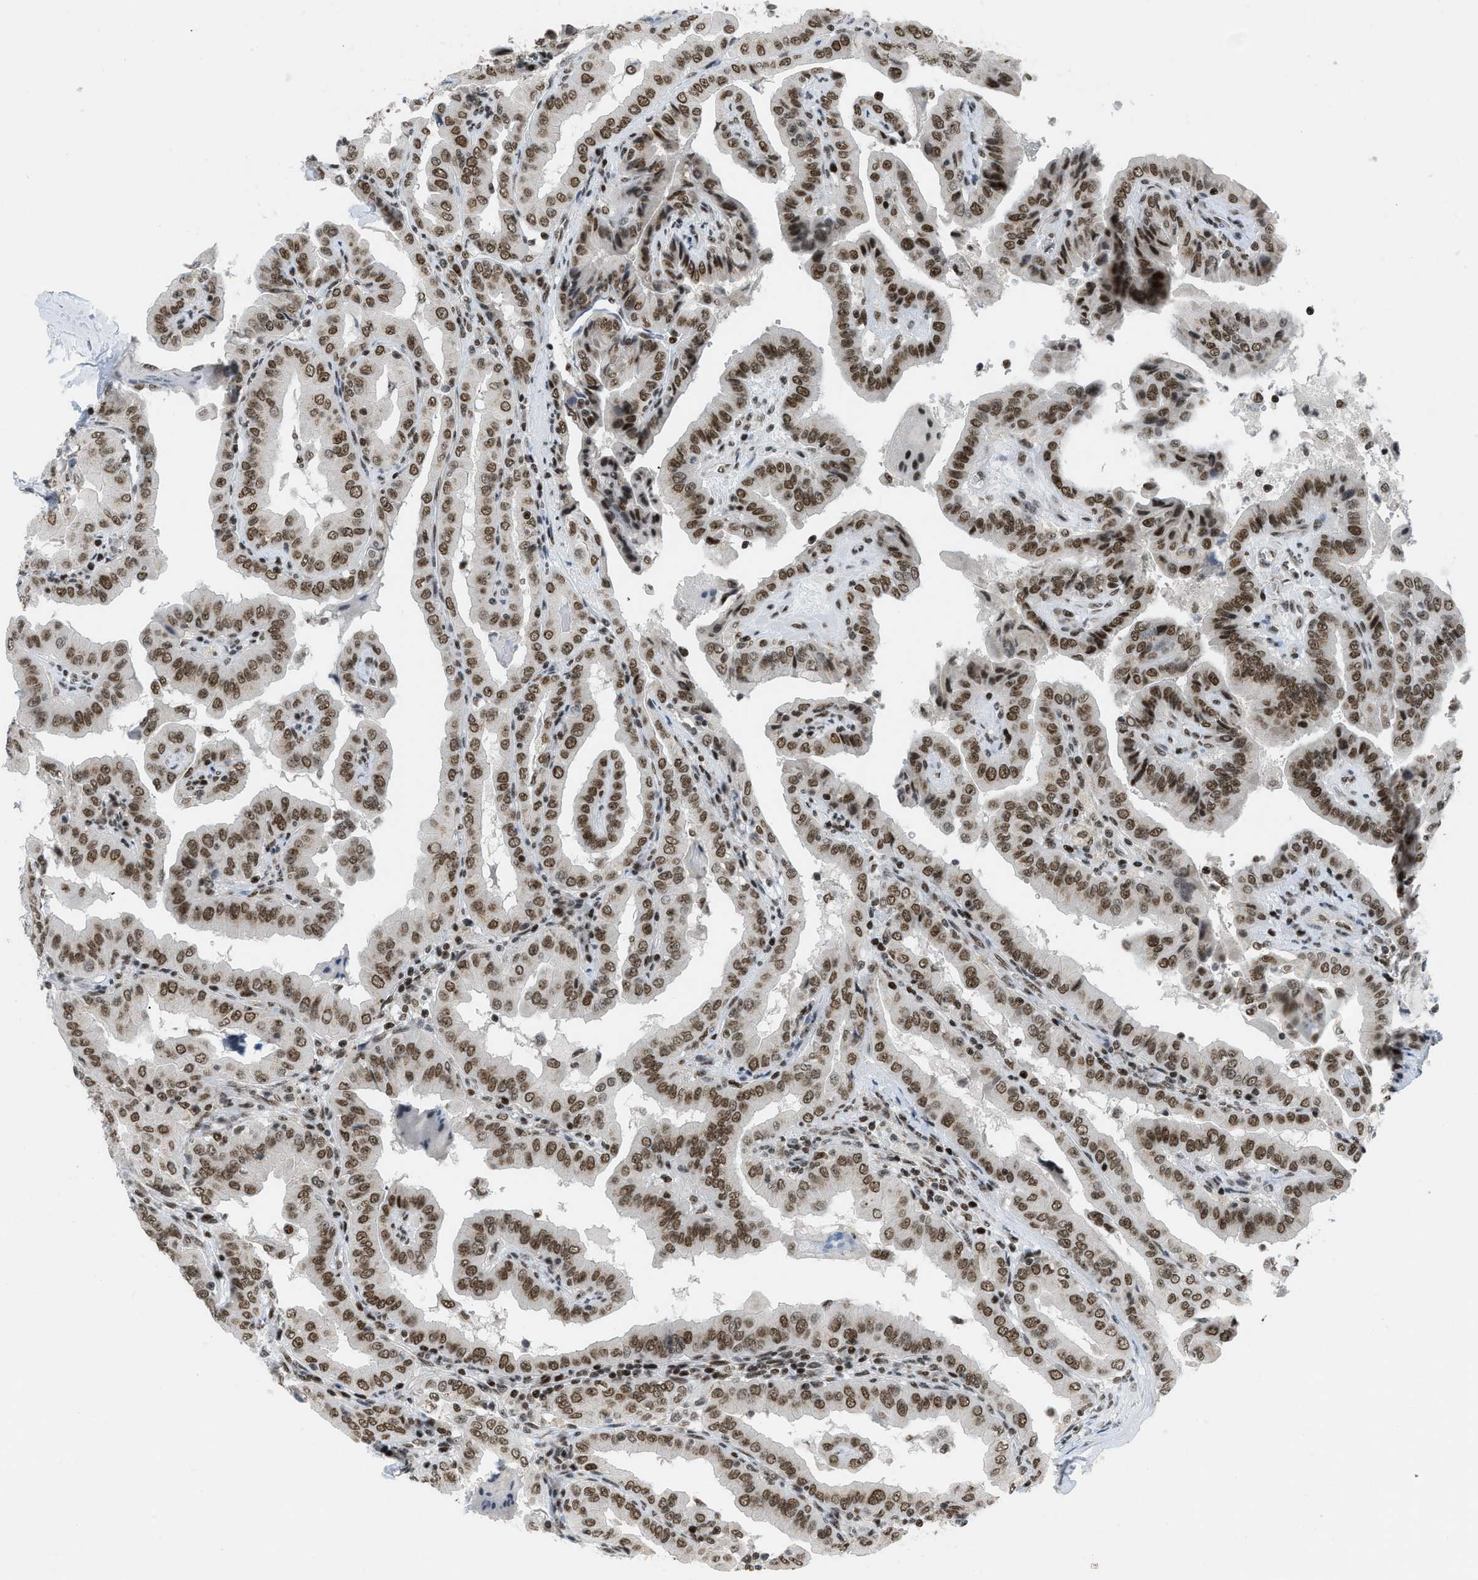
{"staining": {"intensity": "strong", "quantity": ">75%", "location": "nuclear"}, "tissue": "thyroid cancer", "cell_type": "Tumor cells", "image_type": "cancer", "snomed": [{"axis": "morphology", "description": "Papillary adenocarcinoma, NOS"}, {"axis": "topography", "description": "Thyroid gland"}], "caption": "Tumor cells exhibit strong nuclear staining in approximately >75% of cells in papillary adenocarcinoma (thyroid).", "gene": "RAD51B", "patient": {"sex": "male", "age": 33}}